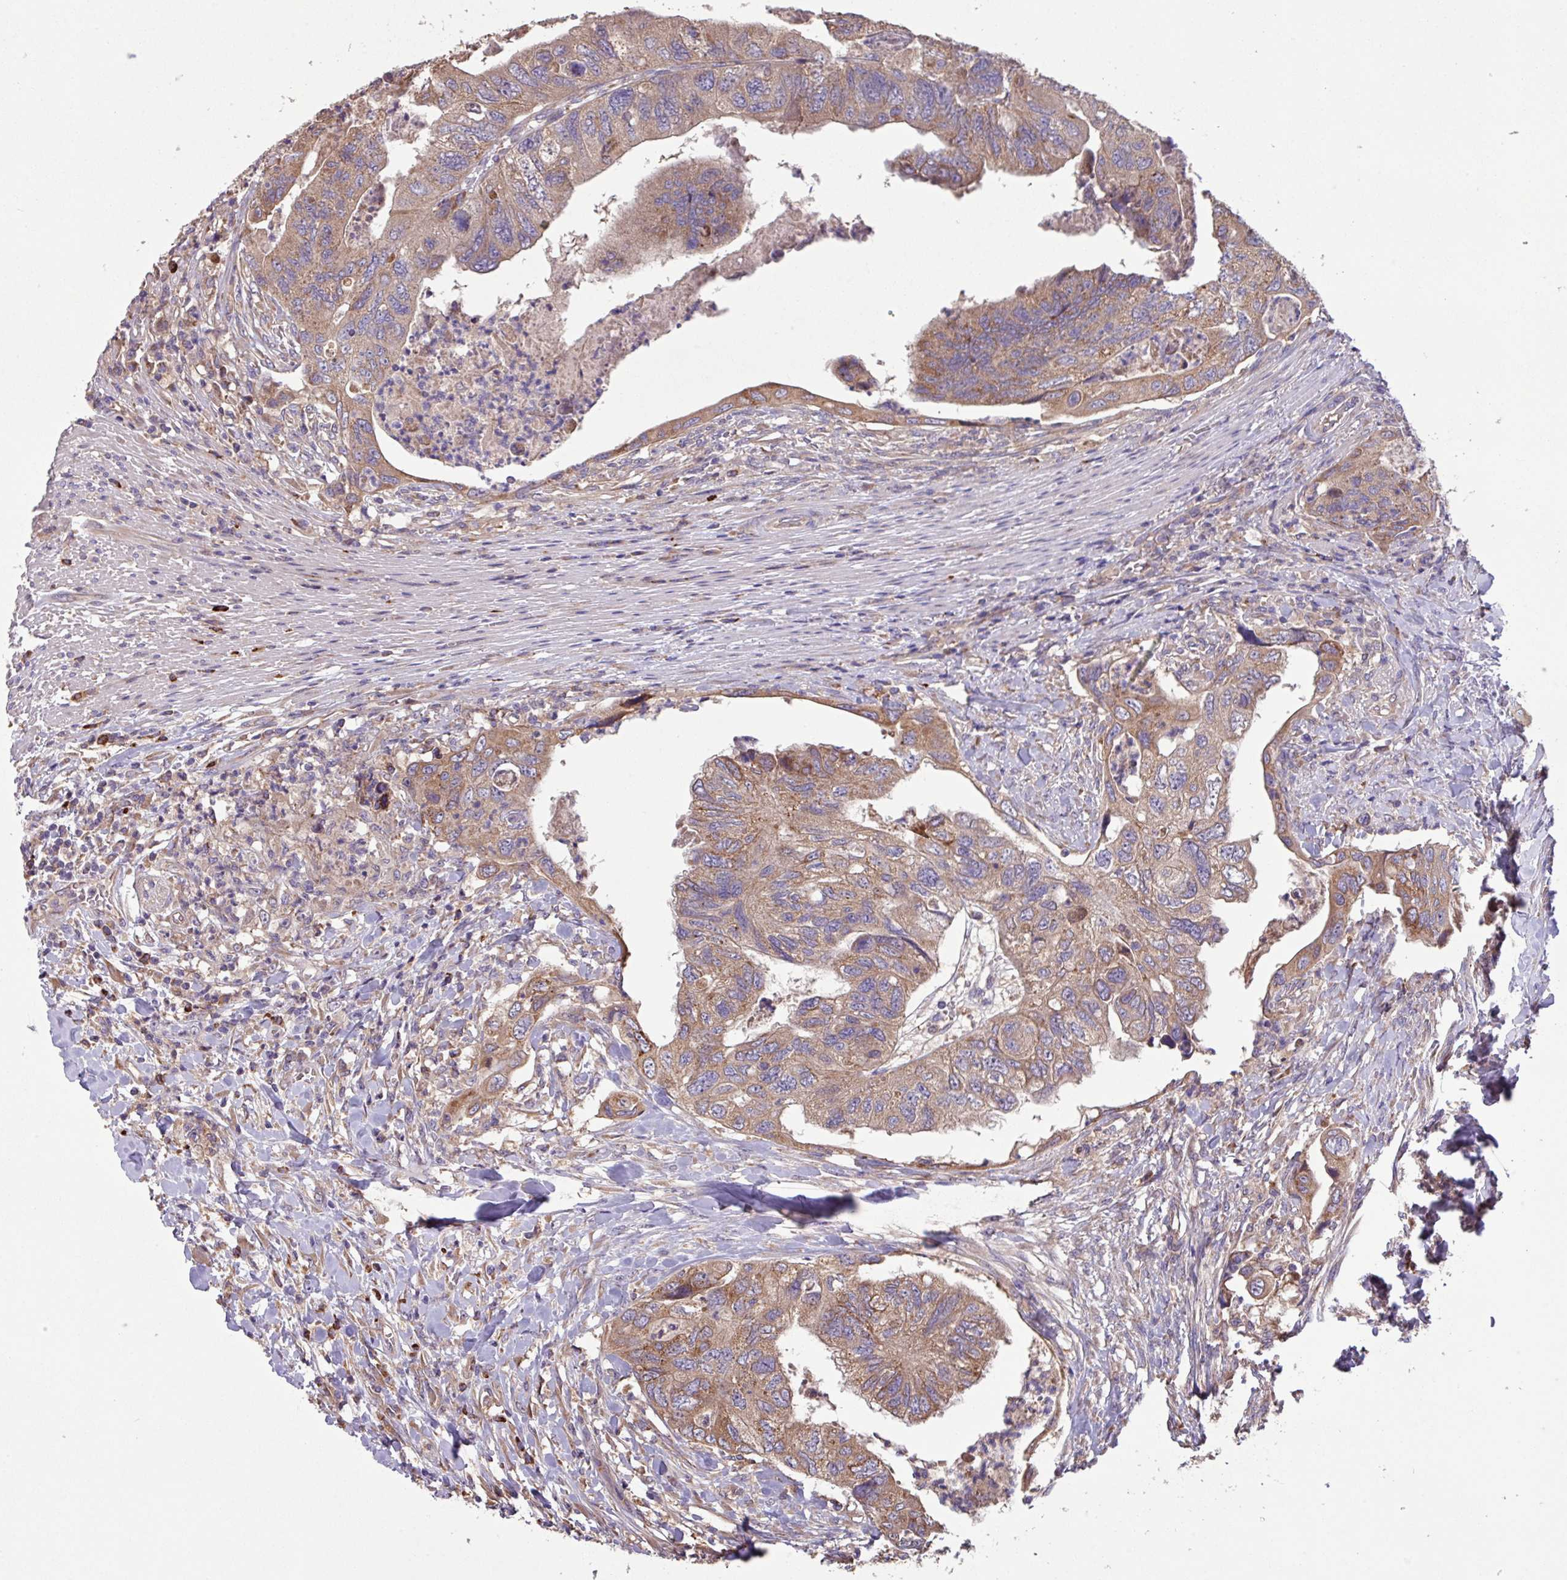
{"staining": {"intensity": "moderate", "quantity": ">75%", "location": "cytoplasmic/membranous"}, "tissue": "colorectal cancer", "cell_type": "Tumor cells", "image_type": "cancer", "snomed": [{"axis": "morphology", "description": "Adenocarcinoma, NOS"}, {"axis": "topography", "description": "Rectum"}], "caption": "Tumor cells reveal medium levels of moderate cytoplasmic/membranous staining in approximately >75% of cells in colorectal adenocarcinoma. (DAB (3,3'-diaminobenzidine) = brown stain, brightfield microscopy at high magnification).", "gene": "PTPRQ", "patient": {"sex": "male", "age": 63}}